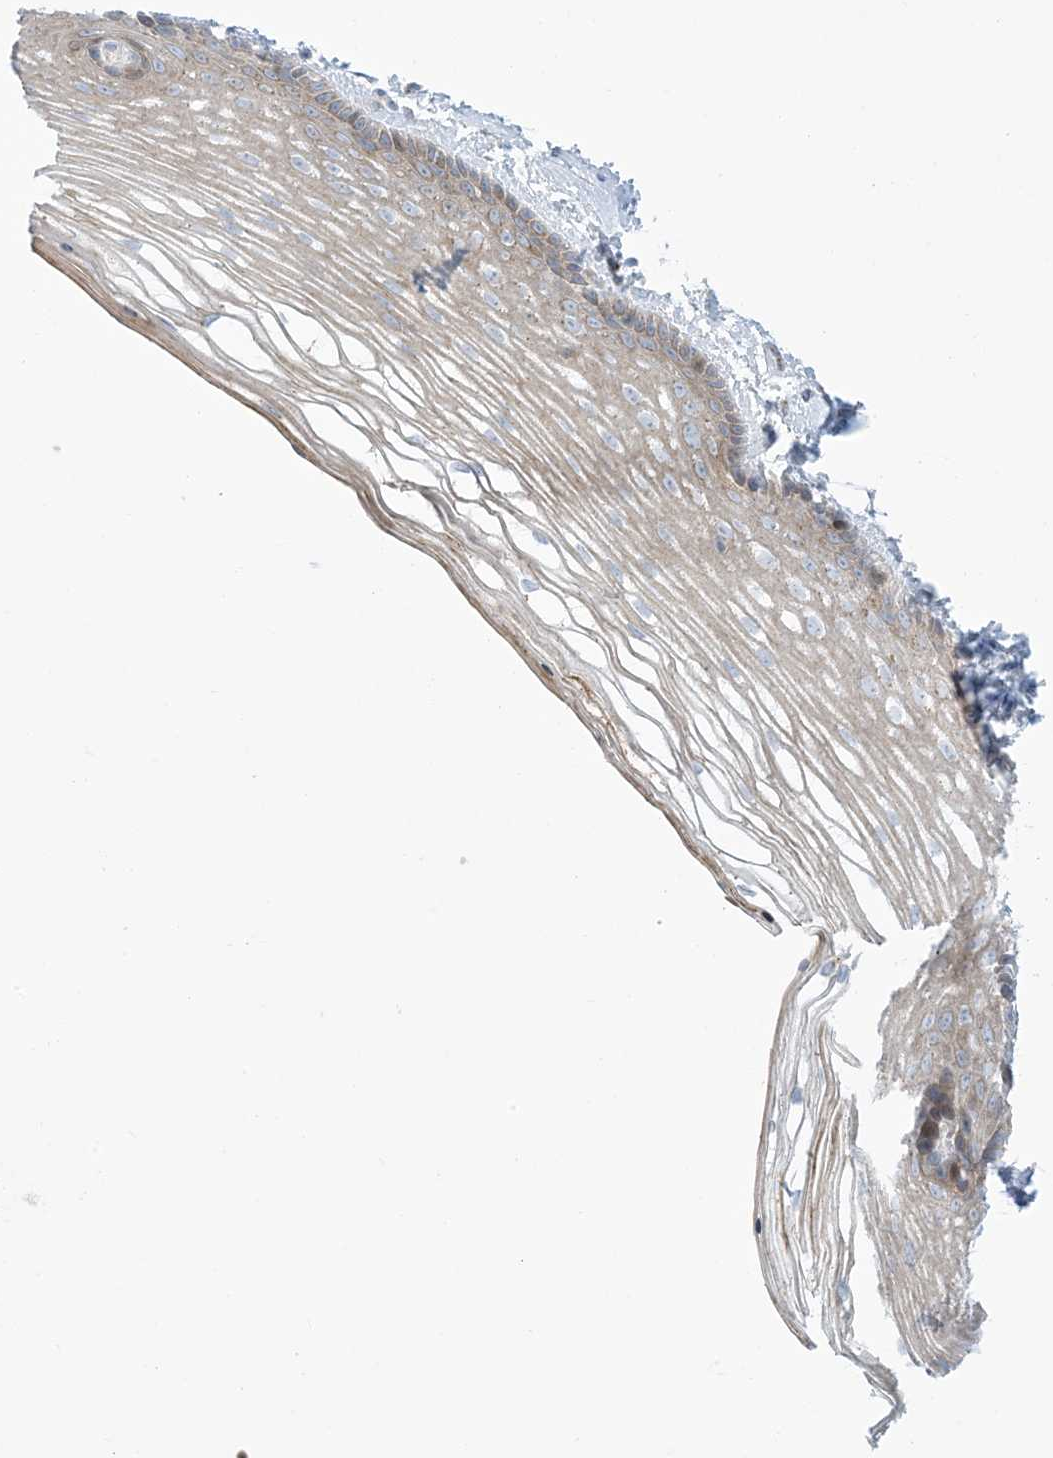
{"staining": {"intensity": "moderate", "quantity": "25%-75%", "location": "cytoplasmic/membranous"}, "tissue": "vagina", "cell_type": "Squamous epithelial cells", "image_type": "normal", "snomed": [{"axis": "morphology", "description": "Normal tissue, NOS"}, {"axis": "topography", "description": "Vagina"}], "caption": "Approximately 25%-75% of squamous epithelial cells in normal vagina demonstrate moderate cytoplasmic/membranous protein staining as visualized by brown immunohistochemical staining.", "gene": "AFTPH", "patient": {"sex": "female", "age": 46}}